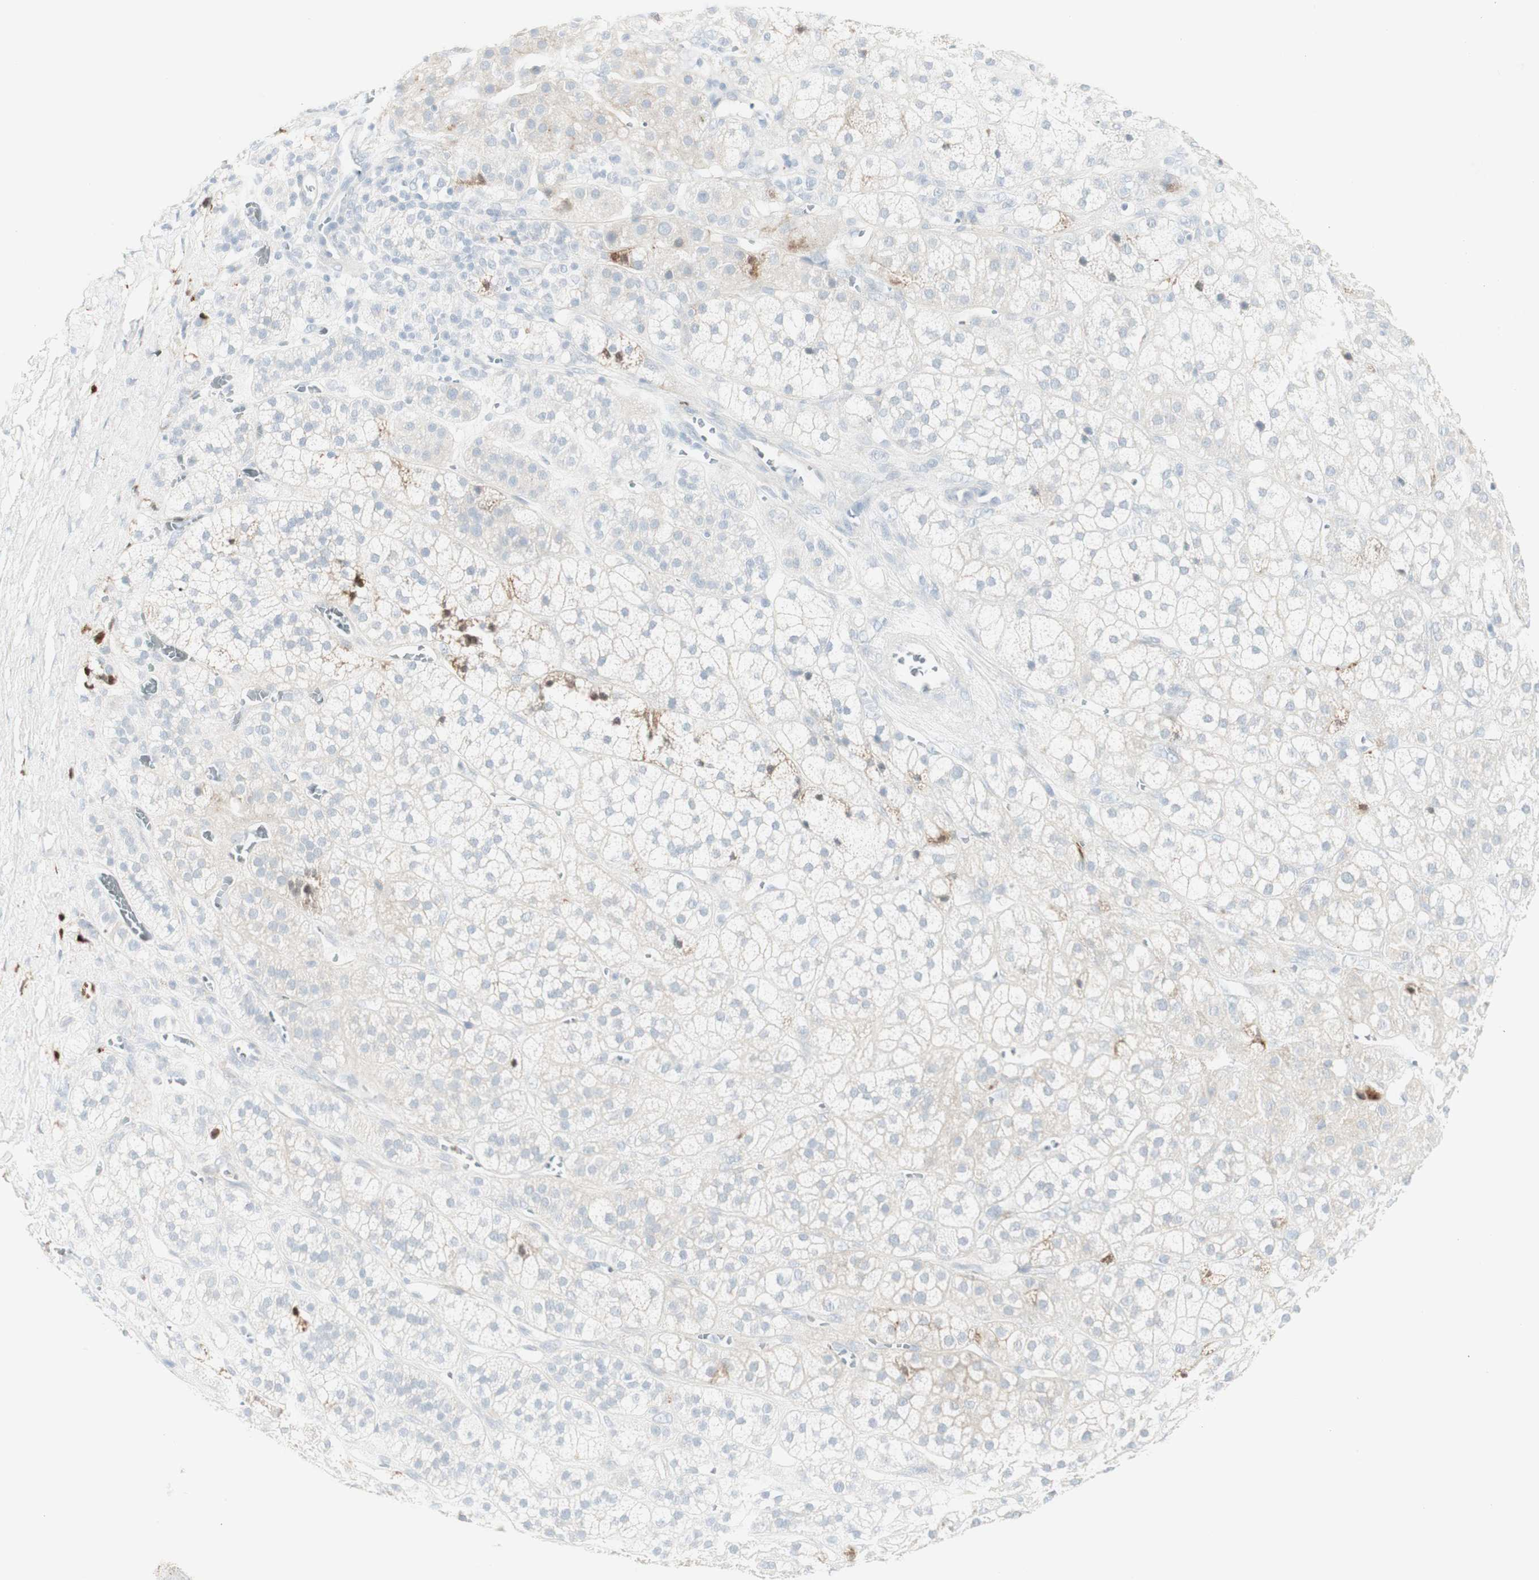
{"staining": {"intensity": "negative", "quantity": "none", "location": "none"}, "tissue": "adrenal gland", "cell_type": "Glandular cells", "image_type": "normal", "snomed": [{"axis": "morphology", "description": "Normal tissue, NOS"}, {"axis": "topography", "description": "Adrenal gland"}], "caption": "The photomicrograph shows no staining of glandular cells in unremarkable adrenal gland.", "gene": "MDK", "patient": {"sex": "male", "age": 56}}